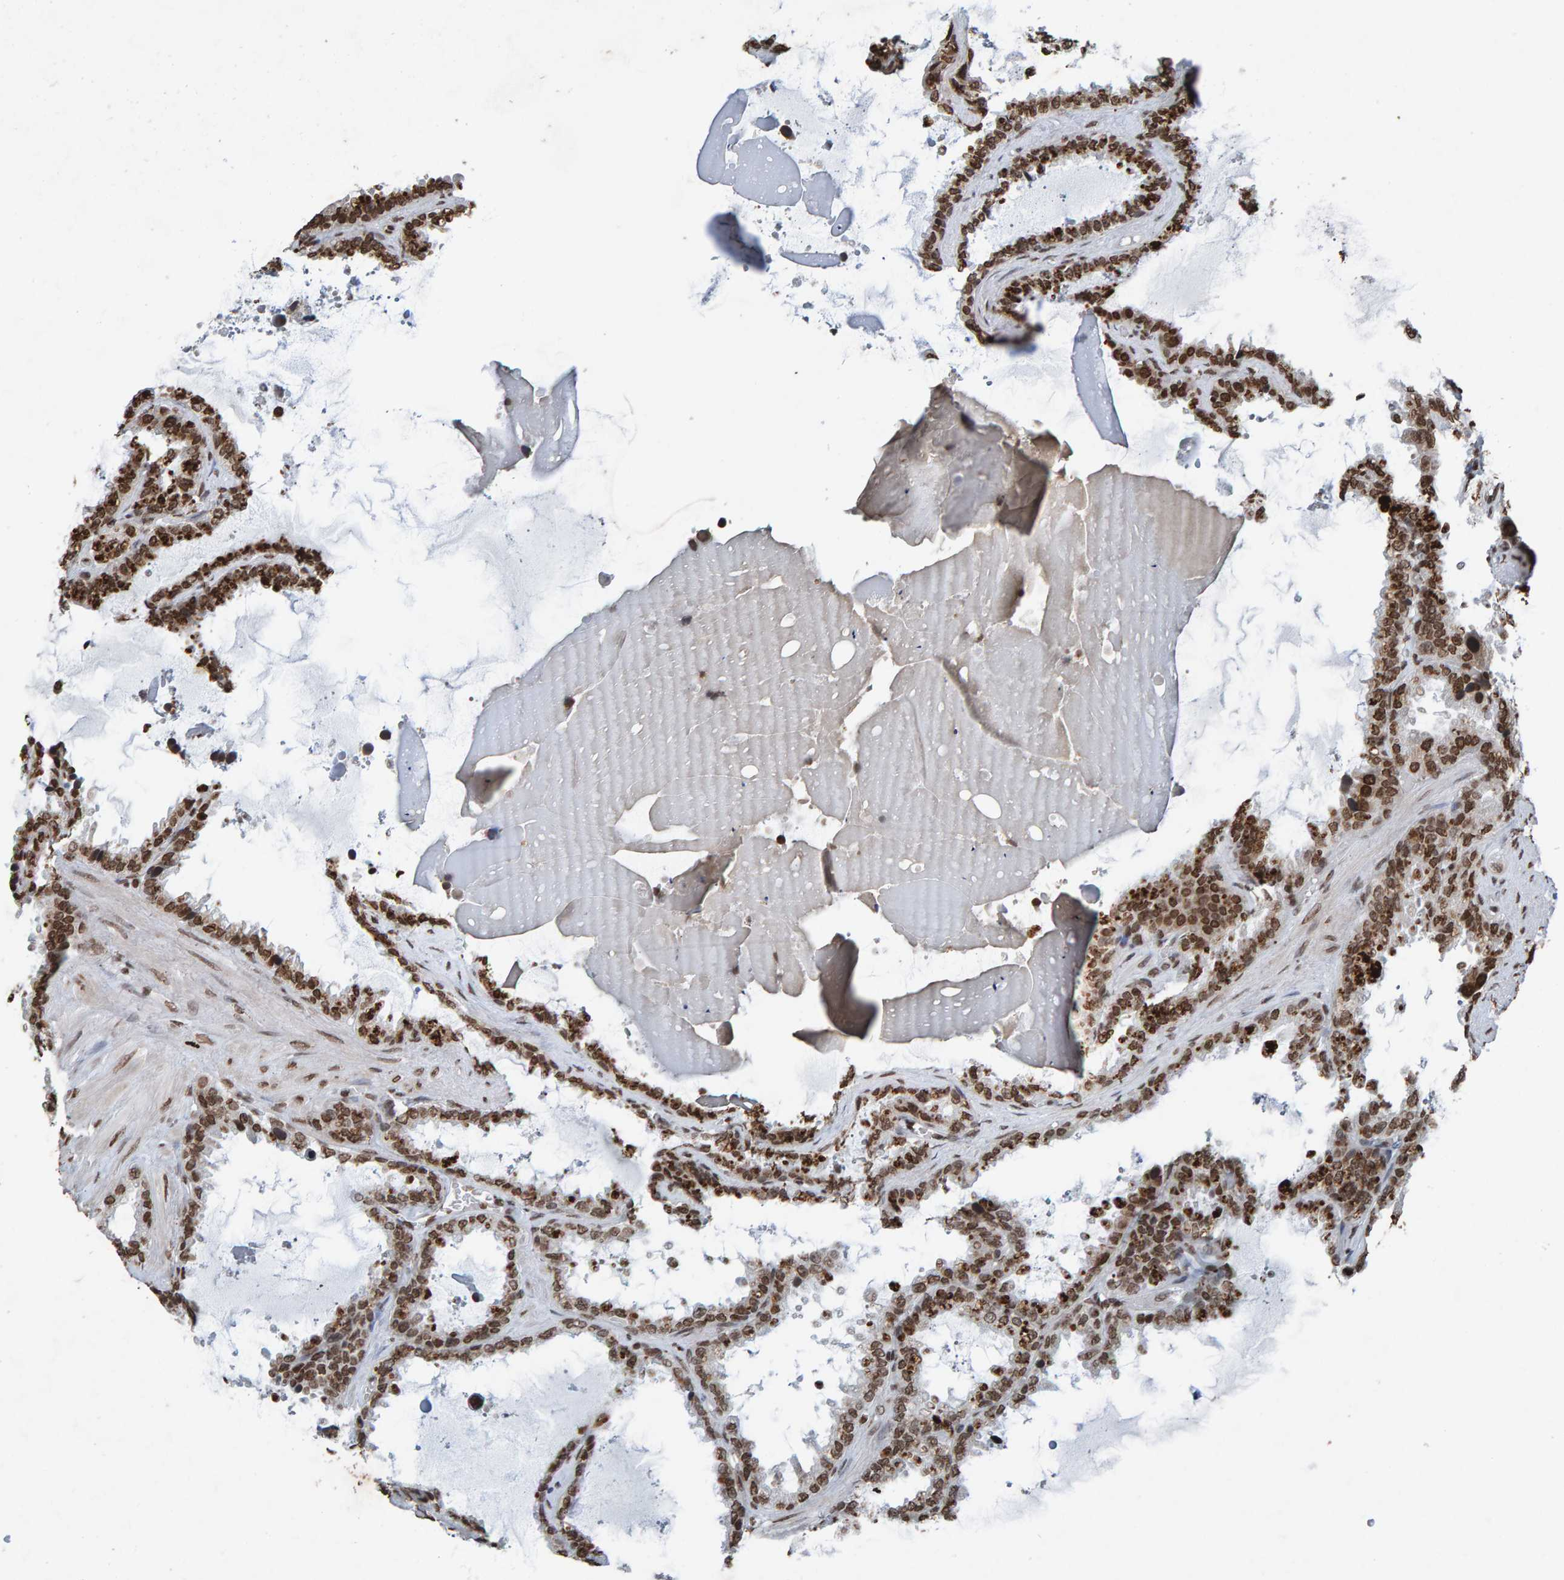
{"staining": {"intensity": "strong", "quantity": ">75%", "location": "cytoplasmic/membranous,nuclear"}, "tissue": "seminal vesicle", "cell_type": "Glandular cells", "image_type": "normal", "snomed": [{"axis": "morphology", "description": "Normal tissue, NOS"}, {"axis": "topography", "description": "Seminal veicle"}], "caption": "Seminal vesicle stained with a brown dye reveals strong cytoplasmic/membranous,nuclear positive staining in about >75% of glandular cells.", "gene": "H2AZ1", "patient": {"sex": "male", "age": 46}}